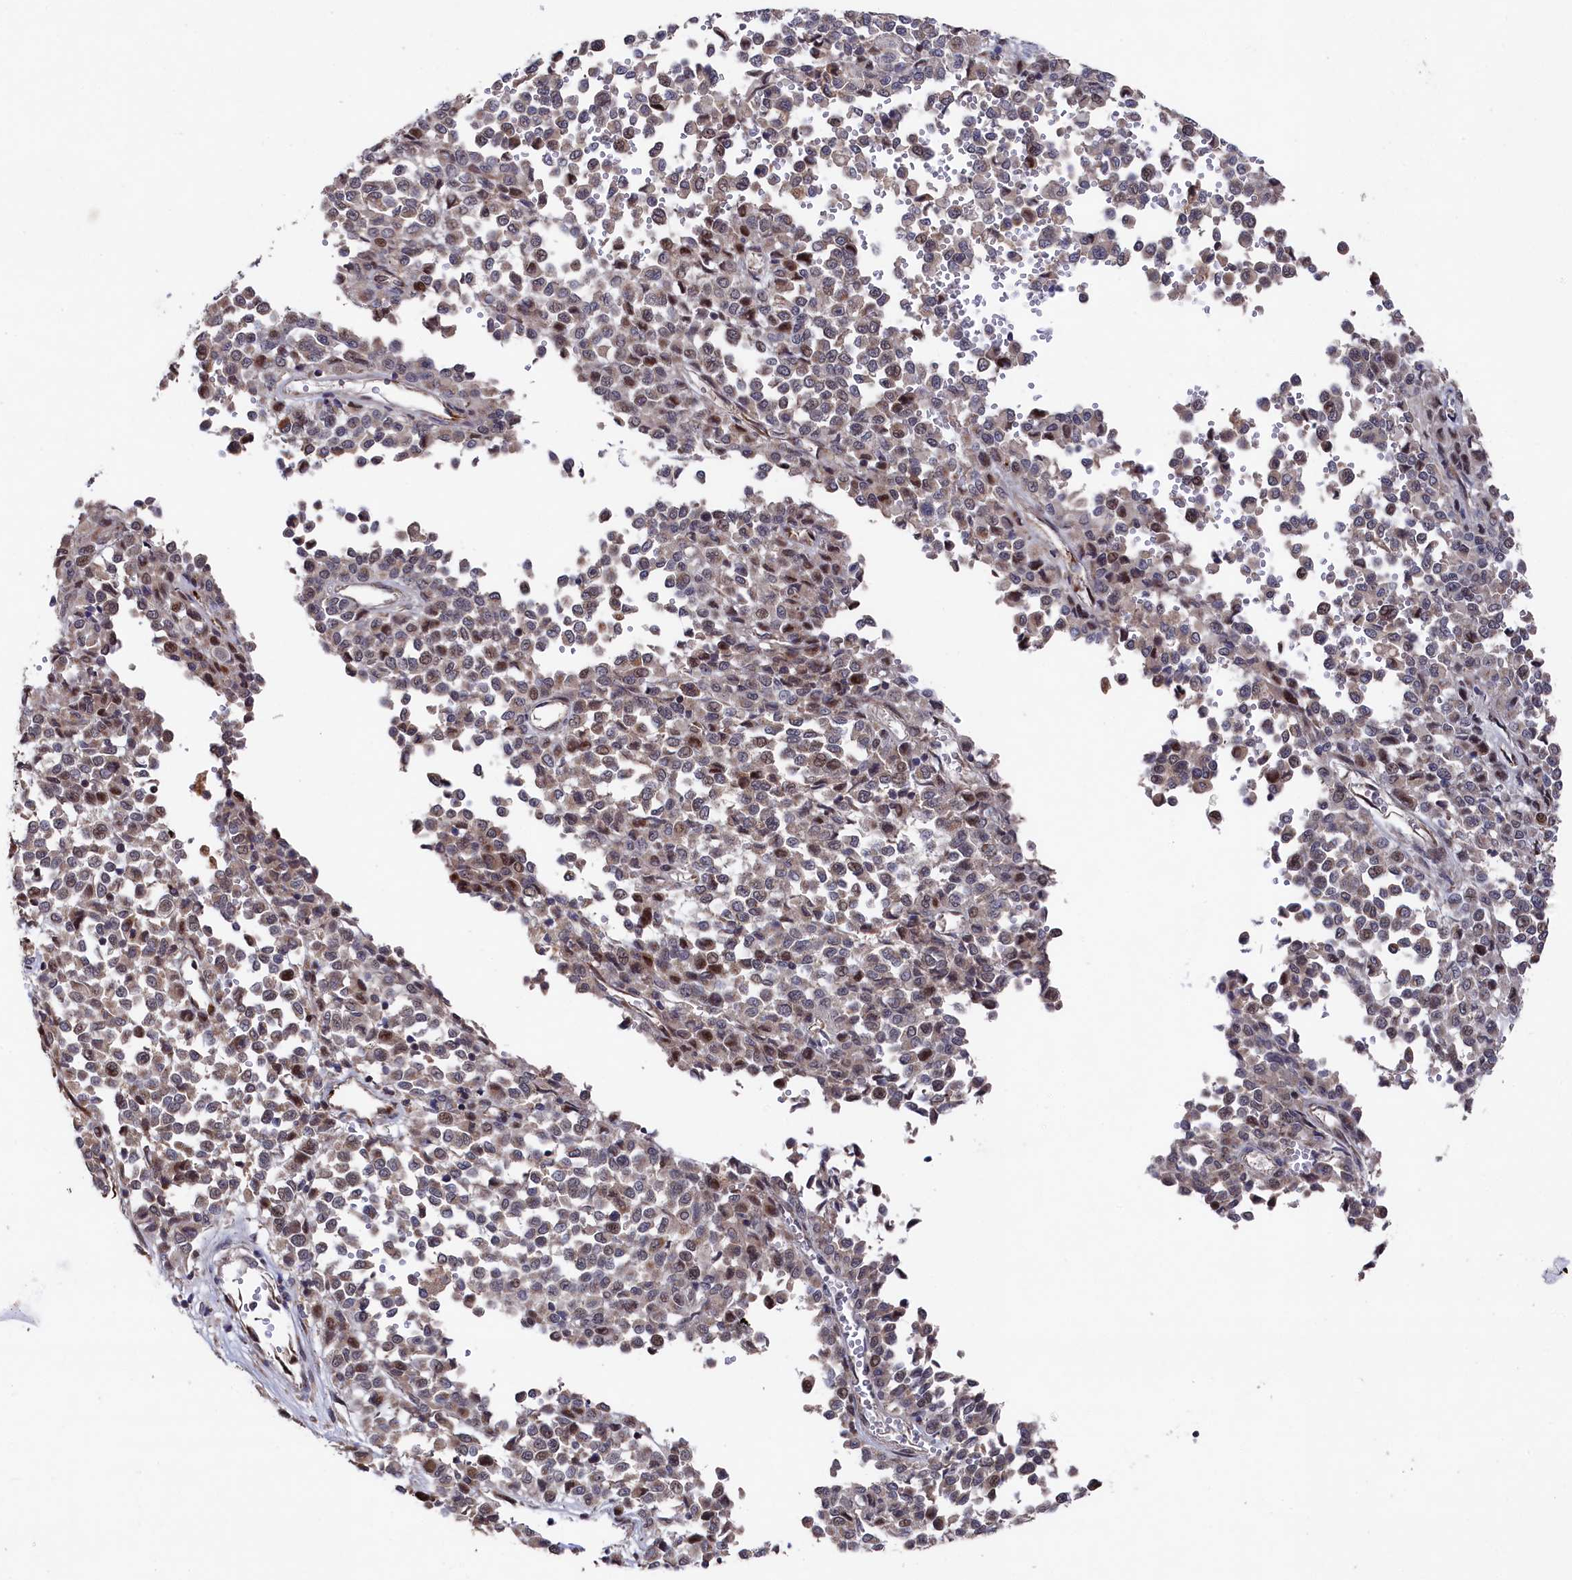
{"staining": {"intensity": "weak", "quantity": ">75%", "location": "cytoplasmic/membranous"}, "tissue": "melanoma", "cell_type": "Tumor cells", "image_type": "cancer", "snomed": [{"axis": "morphology", "description": "Malignant melanoma, Metastatic site"}, {"axis": "topography", "description": "Pancreas"}], "caption": "Immunohistochemical staining of melanoma displays low levels of weak cytoplasmic/membranous staining in about >75% of tumor cells.", "gene": "SUPV3L1", "patient": {"sex": "female", "age": 30}}